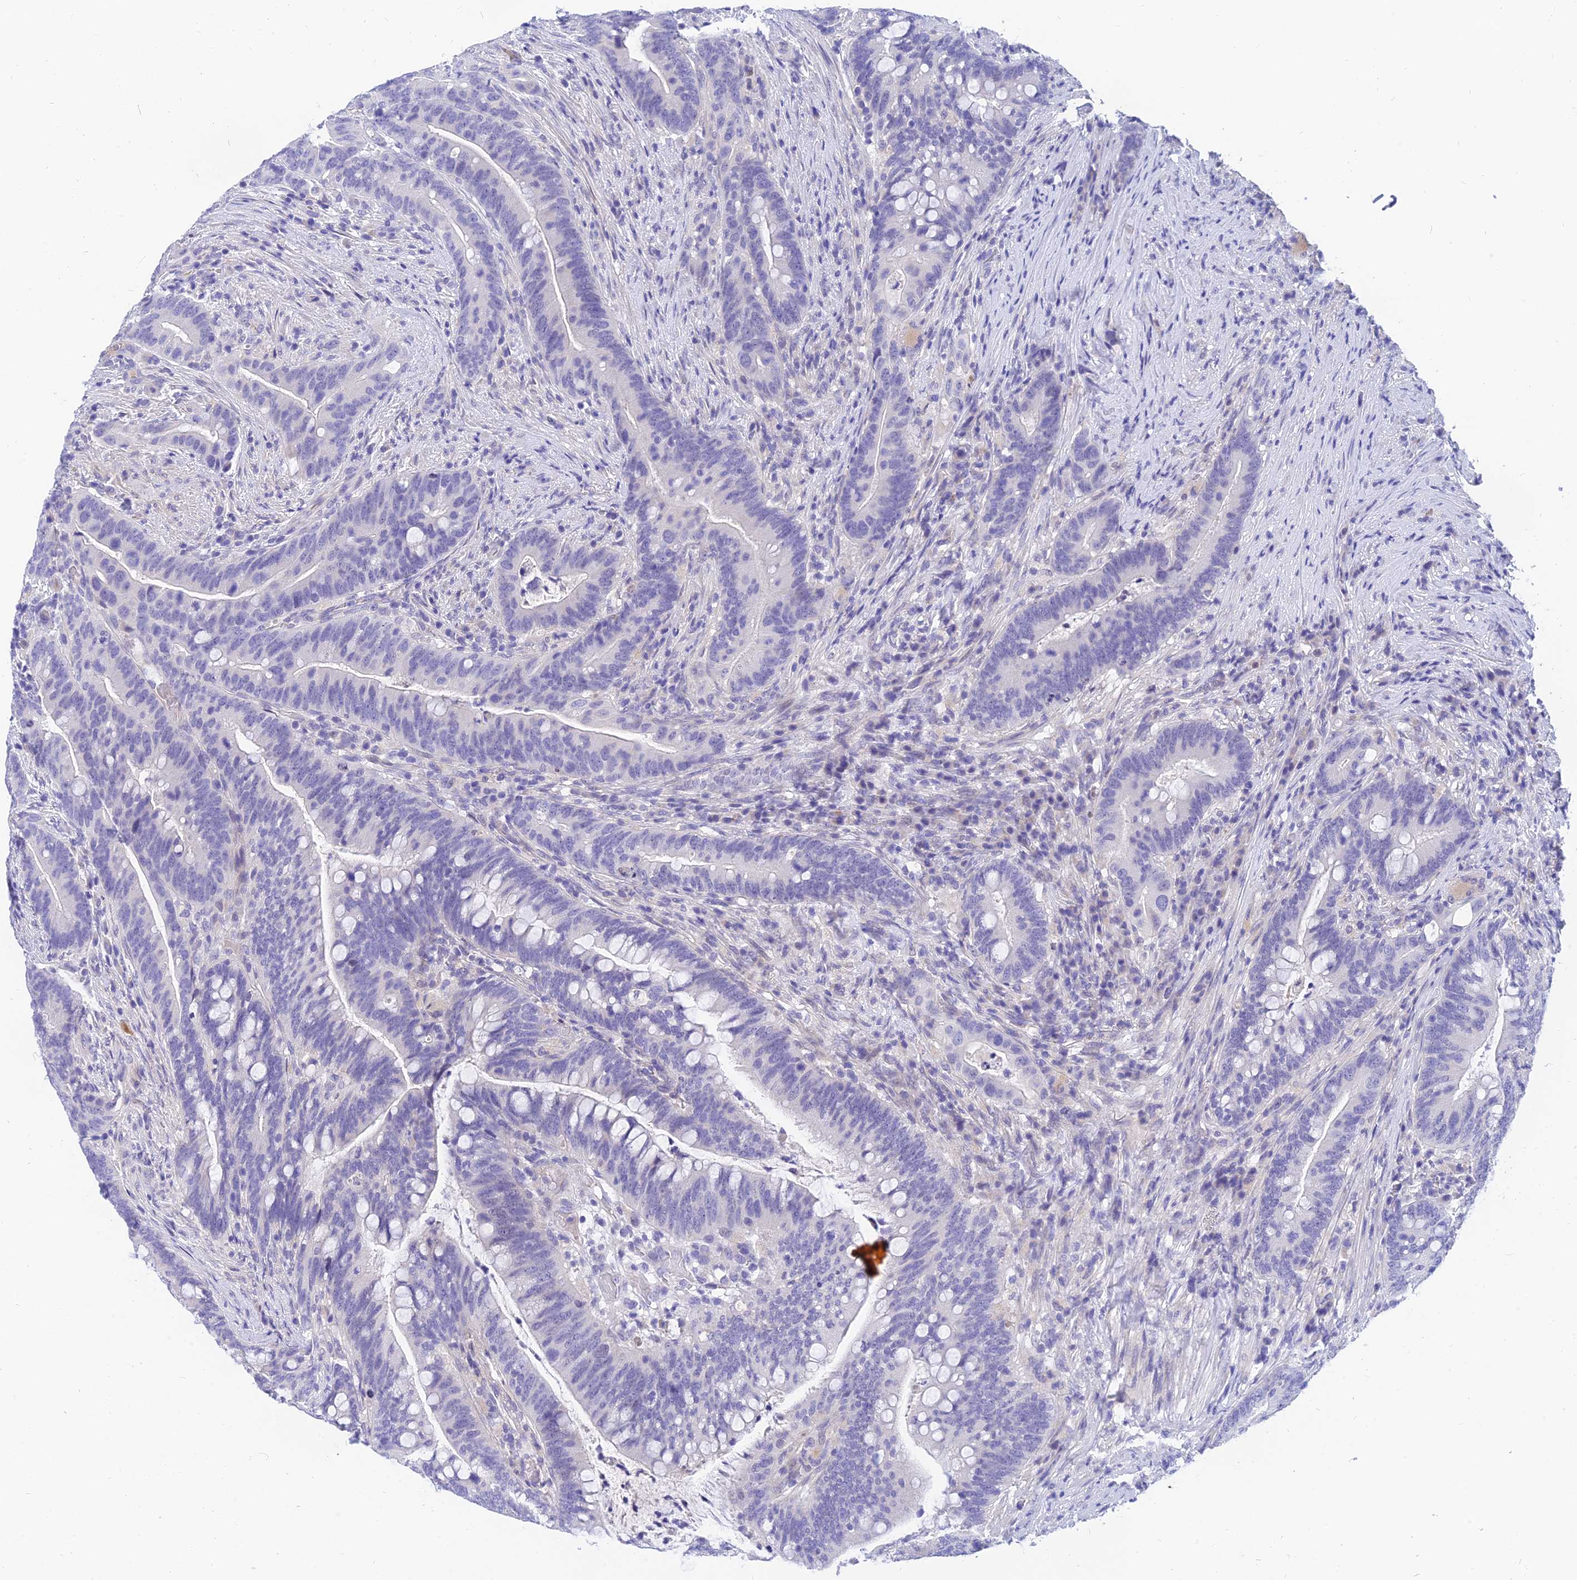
{"staining": {"intensity": "negative", "quantity": "none", "location": "none"}, "tissue": "colorectal cancer", "cell_type": "Tumor cells", "image_type": "cancer", "snomed": [{"axis": "morphology", "description": "Adenocarcinoma, NOS"}, {"axis": "topography", "description": "Colon"}], "caption": "Tumor cells are negative for brown protein staining in colorectal cancer.", "gene": "TMEM161B", "patient": {"sex": "female", "age": 66}}